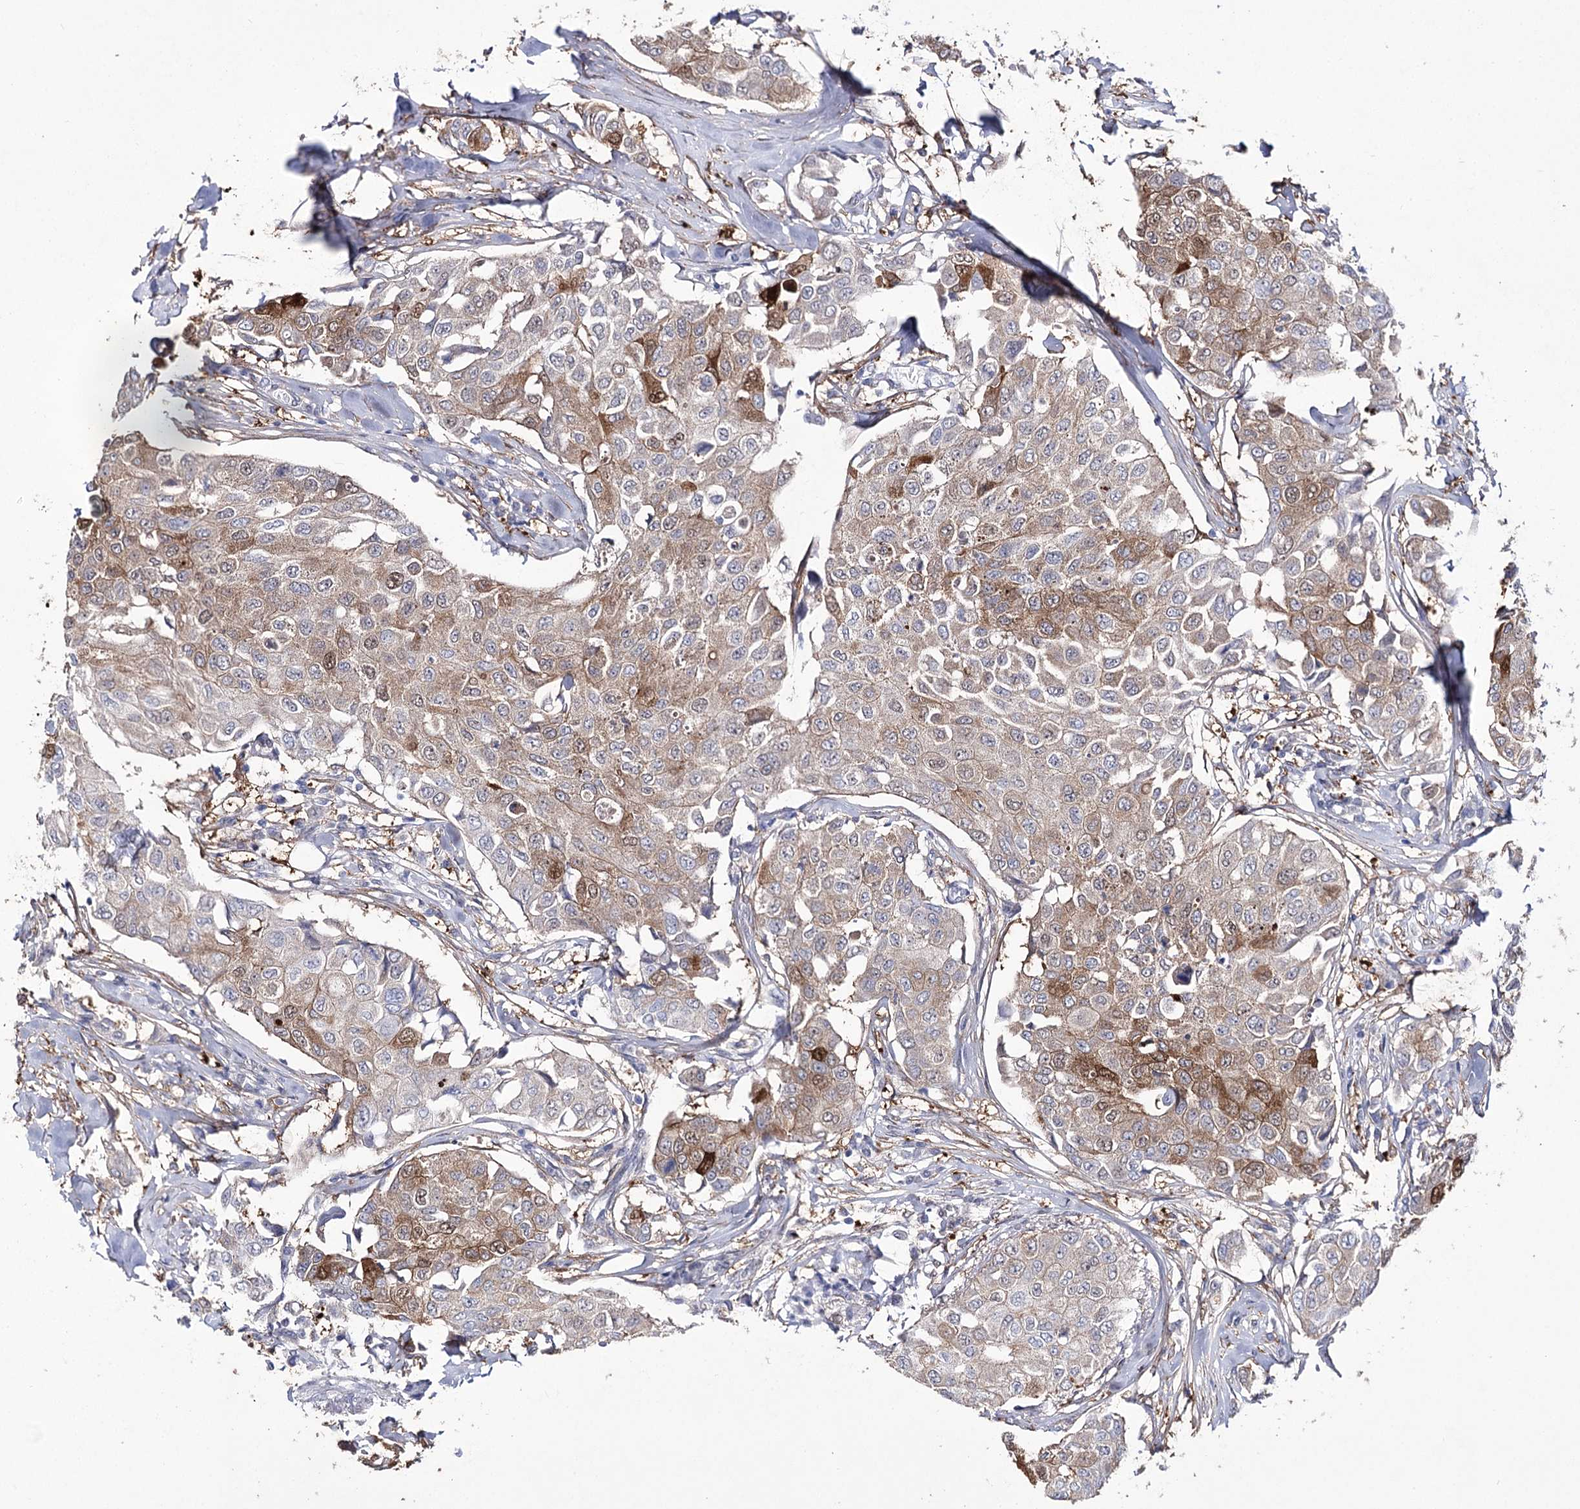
{"staining": {"intensity": "moderate", "quantity": "25%-75%", "location": "cytoplasmic/membranous,nuclear"}, "tissue": "breast cancer", "cell_type": "Tumor cells", "image_type": "cancer", "snomed": [{"axis": "morphology", "description": "Duct carcinoma"}, {"axis": "topography", "description": "Breast"}], "caption": "Invasive ductal carcinoma (breast) stained for a protein reveals moderate cytoplasmic/membranous and nuclear positivity in tumor cells. (IHC, brightfield microscopy, high magnification).", "gene": "UGDH", "patient": {"sex": "female", "age": 80}}